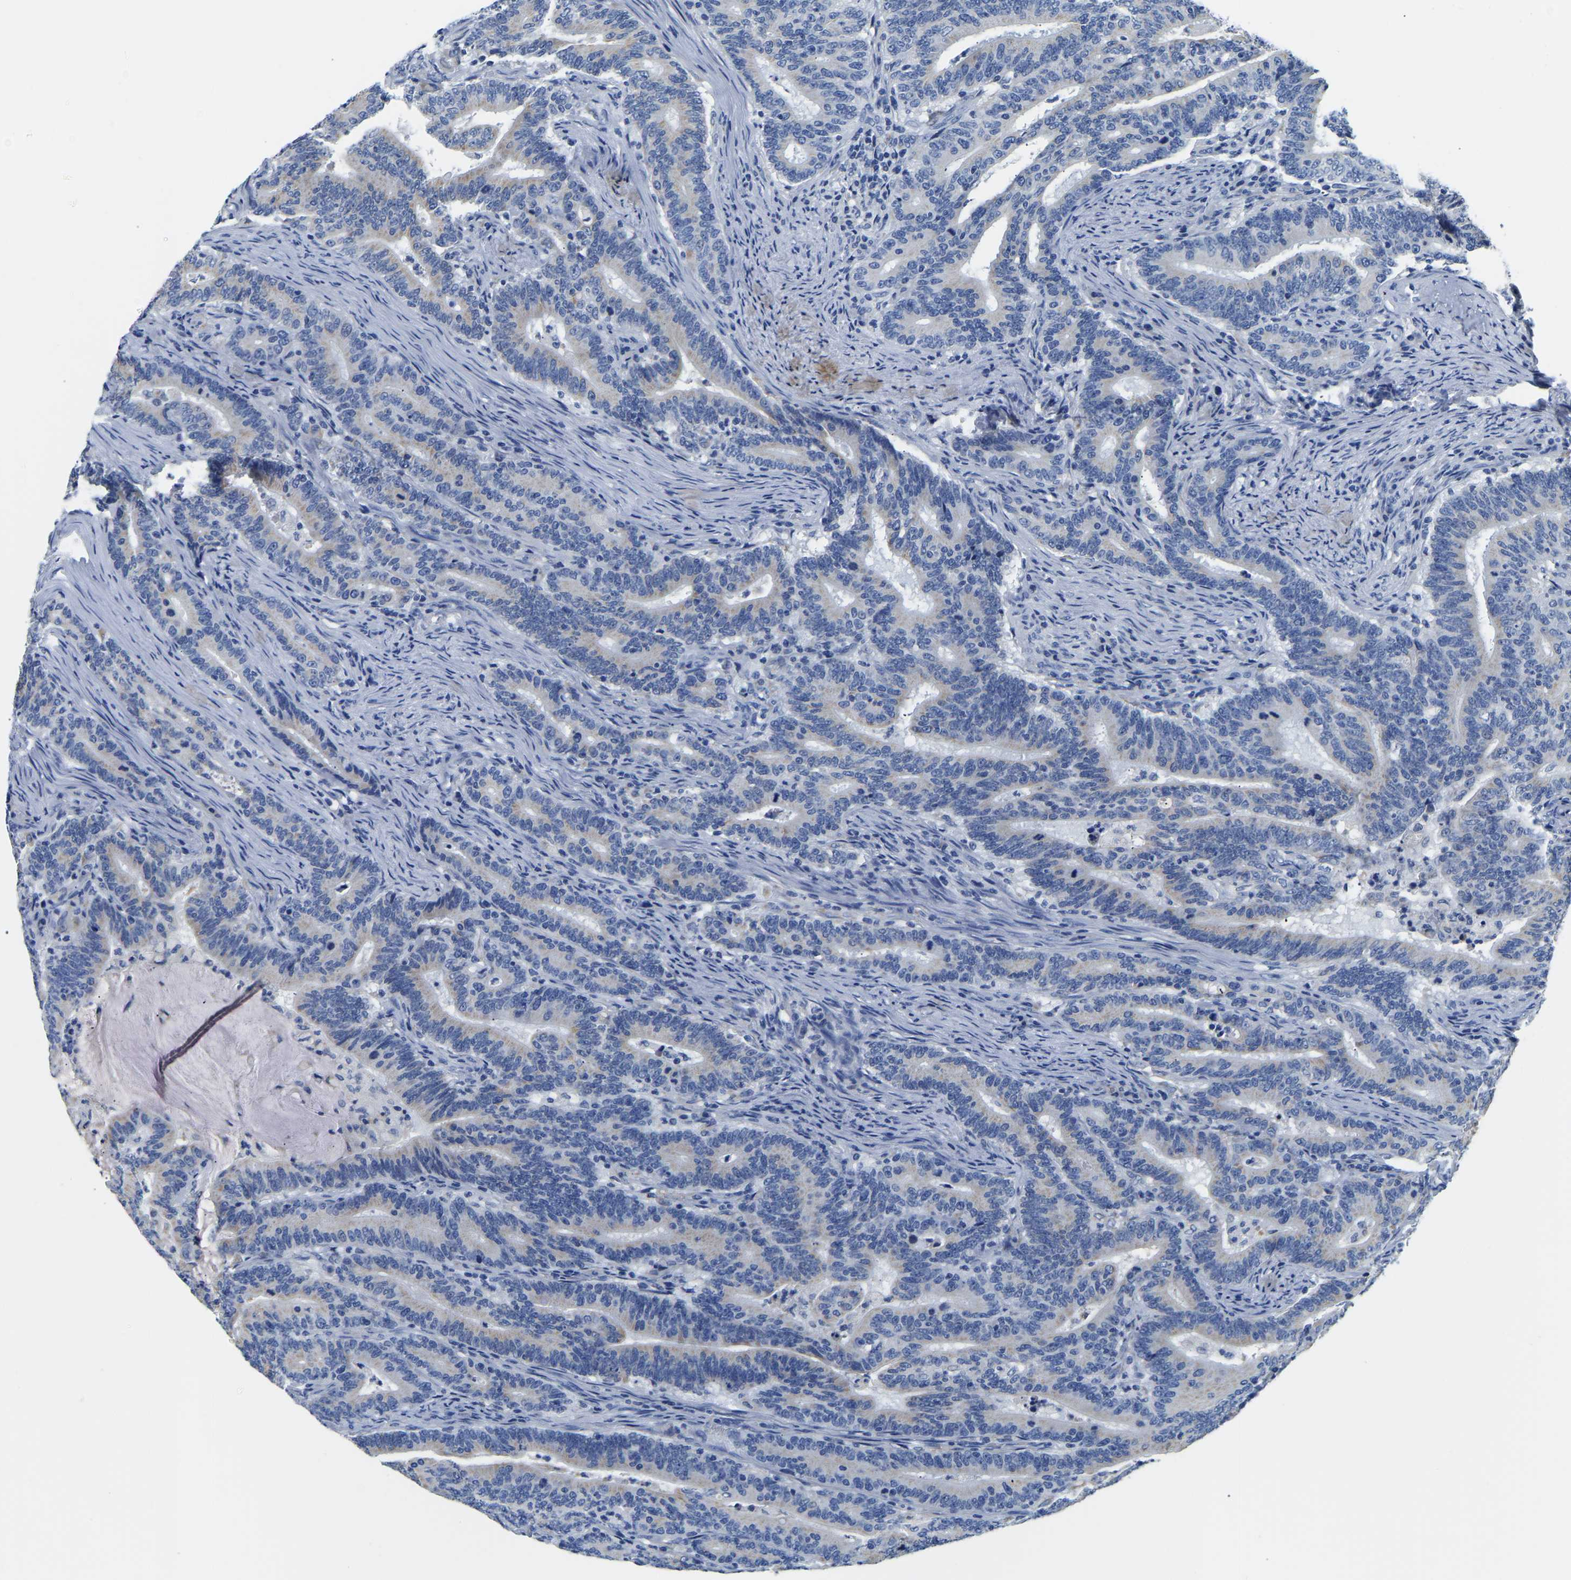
{"staining": {"intensity": "negative", "quantity": "none", "location": "none"}, "tissue": "colorectal cancer", "cell_type": "Tumor cells", "image_type": "cancer", "snomed": [{"axis": "morphology", "description": "Adenocarcinoma, NOS"}, {"axis": "topography", "description": "Colon"}], "caption": "Human adenocarcinoma (colorectal) stained for a protein using immunohistochemistry (IHC) demonstrates no positivity in tumor cells.", "gene": "PCK2", "patient": {"sex": "female", "age": 66}}